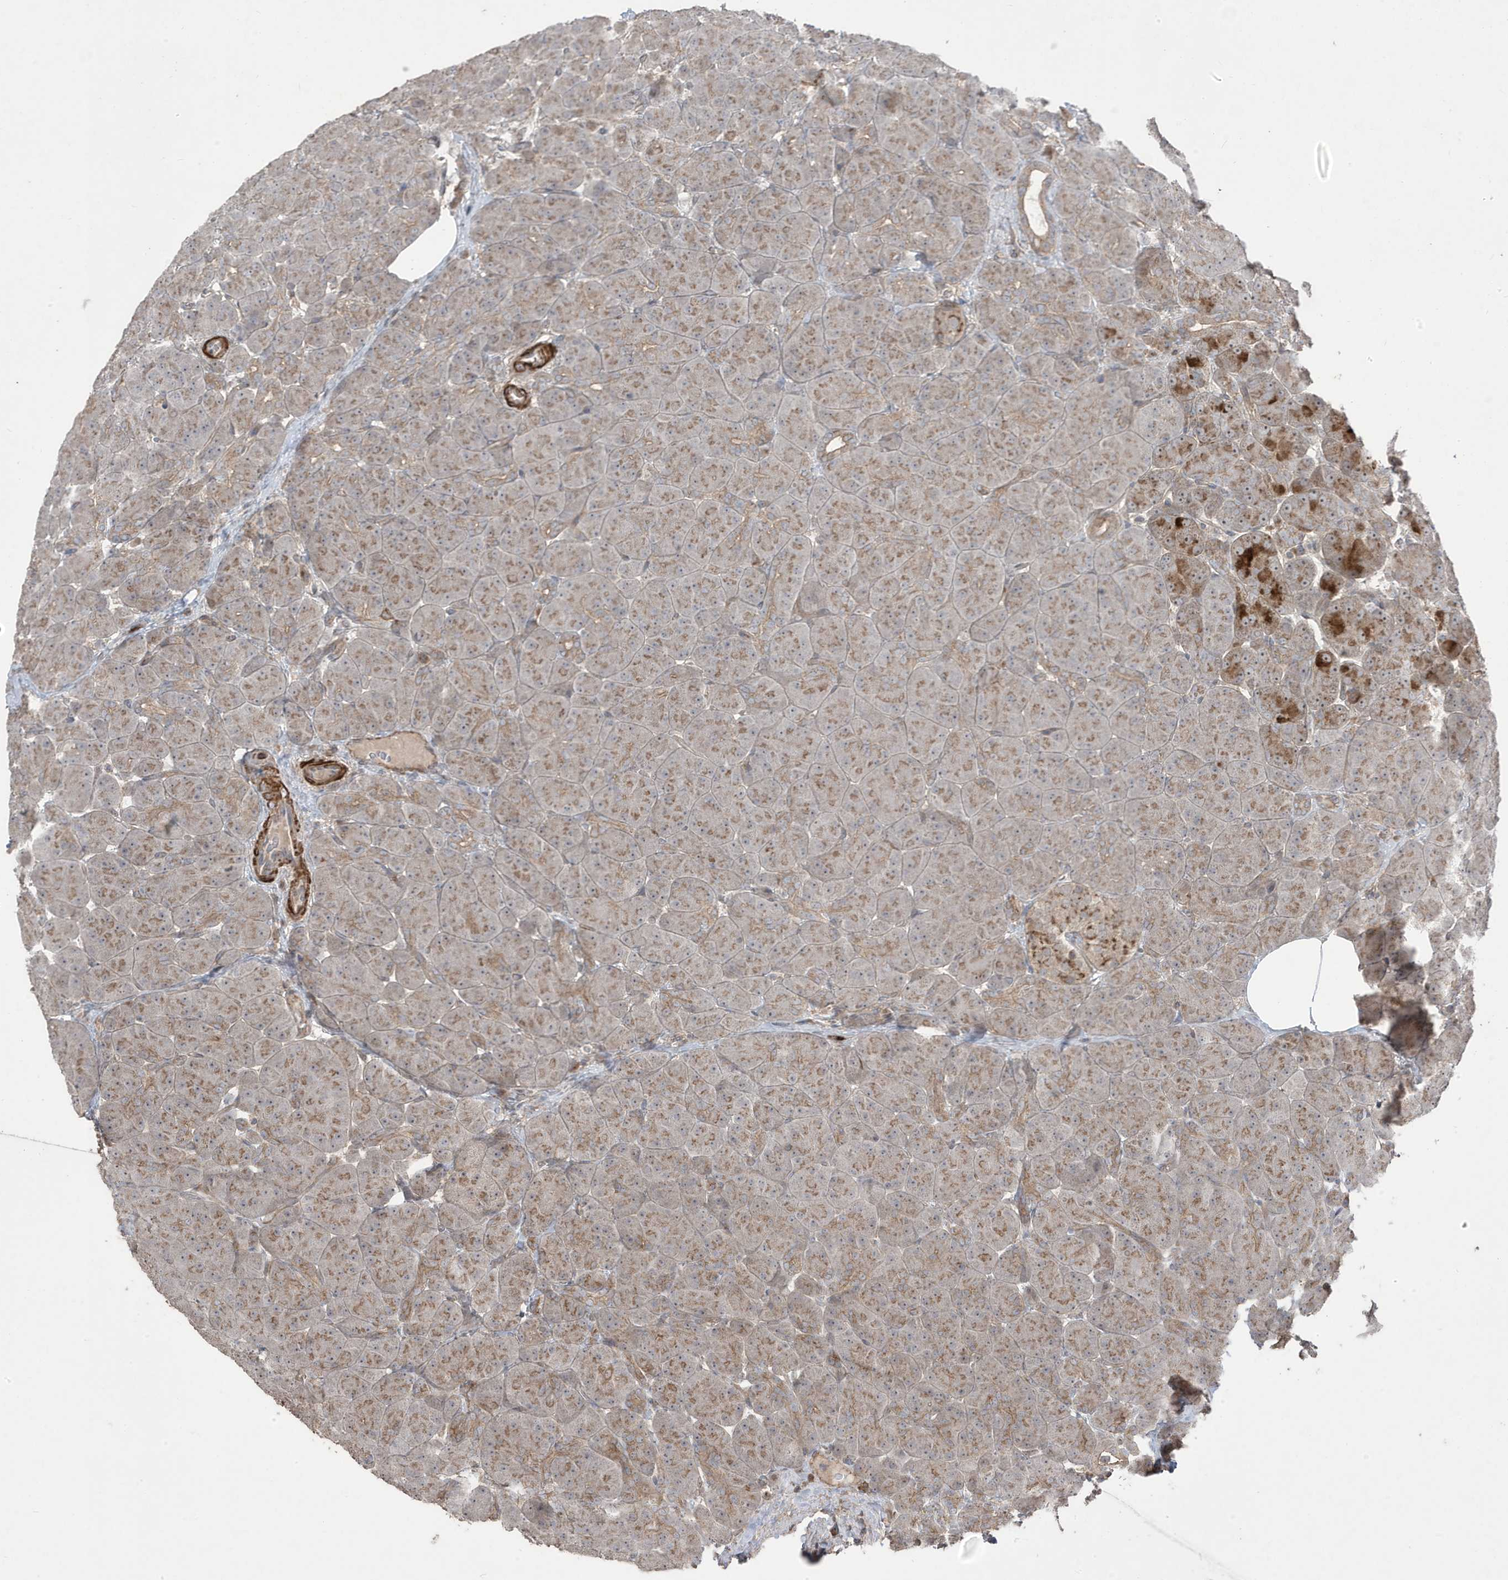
{"staining": {"intensity": "moderate", "quantity": ">75%", "location": "cytoplasmic/membranous,nuclear"}, "tissue": "pancreas", "cell_type": "Exocrine glandular cells", "image_type": "normal", "snomed": [{"axis": "morphology", "description": "Normal tissue, NOS"}, {"axis": "topography", "description": "Pancreas"}], "caption": "Immunohistochemical staining of normal pancreas shows >75% levels of moderate cytoplasmic/membranous,nuclear protein positivity in approximately >75% of exocrine glandular cells.", "gene": "CETN3", "patient": {"sex": "male", "age": 66}}